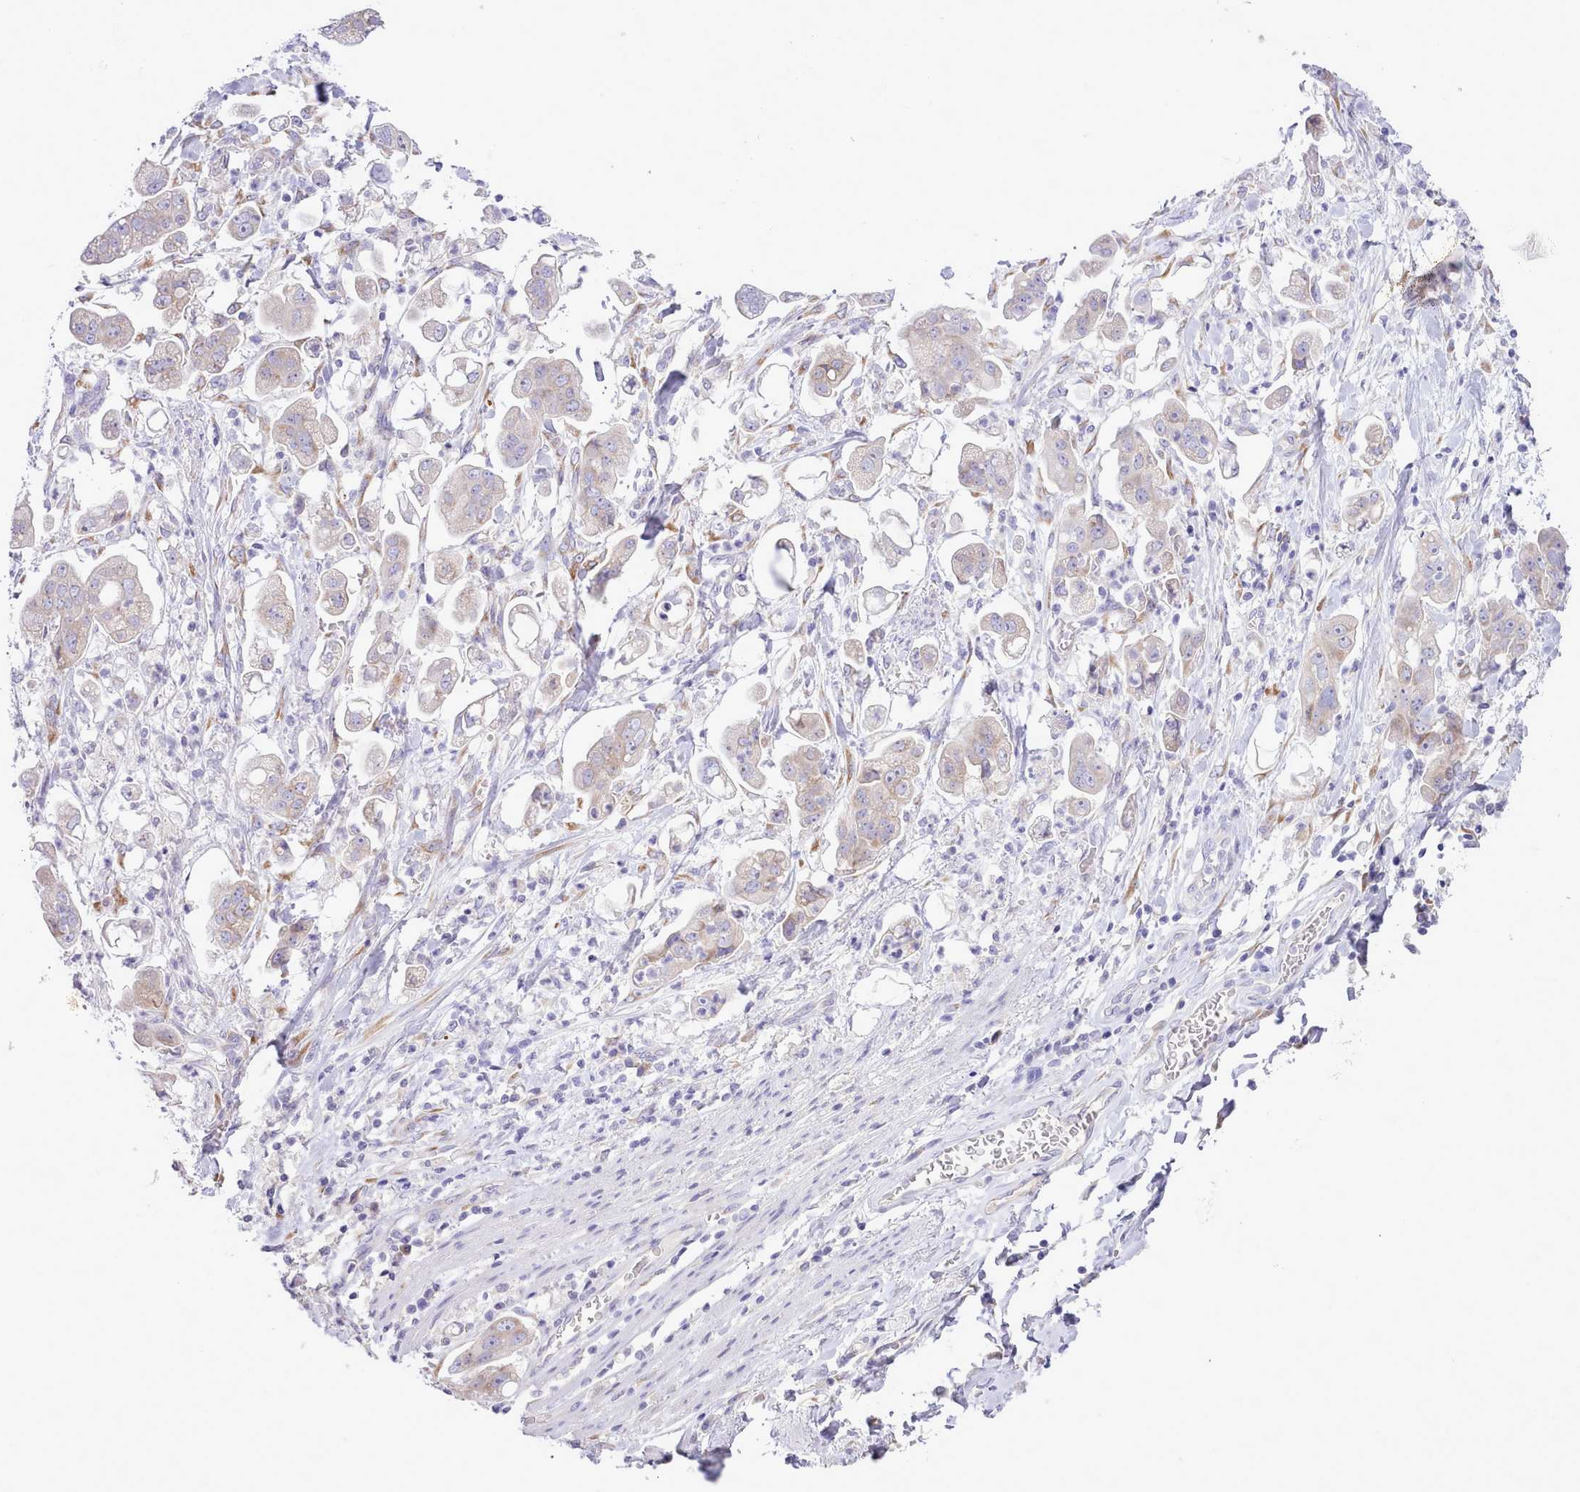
{"staining": {"intensity": "weak", "quantity": "25%-75%", "location": "cytoplasmic/membranous"}, "tissue": "stomach cancer", "cell_type": "Tumor cells", "image_type": "cancer", "snomed": [{"axis": "morphology", "description": "Adenocarcinoma, NOS"}, {"axis": "topography", "description": "Stomach"}], "caption": "DAB (3,3'-diaminobenzidine) immunohistochemical staining of adenocarcinoma (stomach) shows weak cytoplasmic/membranous protein staining in about 25%-75% of tumor cells.", "gene": "CCL1", "patient": {"sex": "male", "age": 62}}